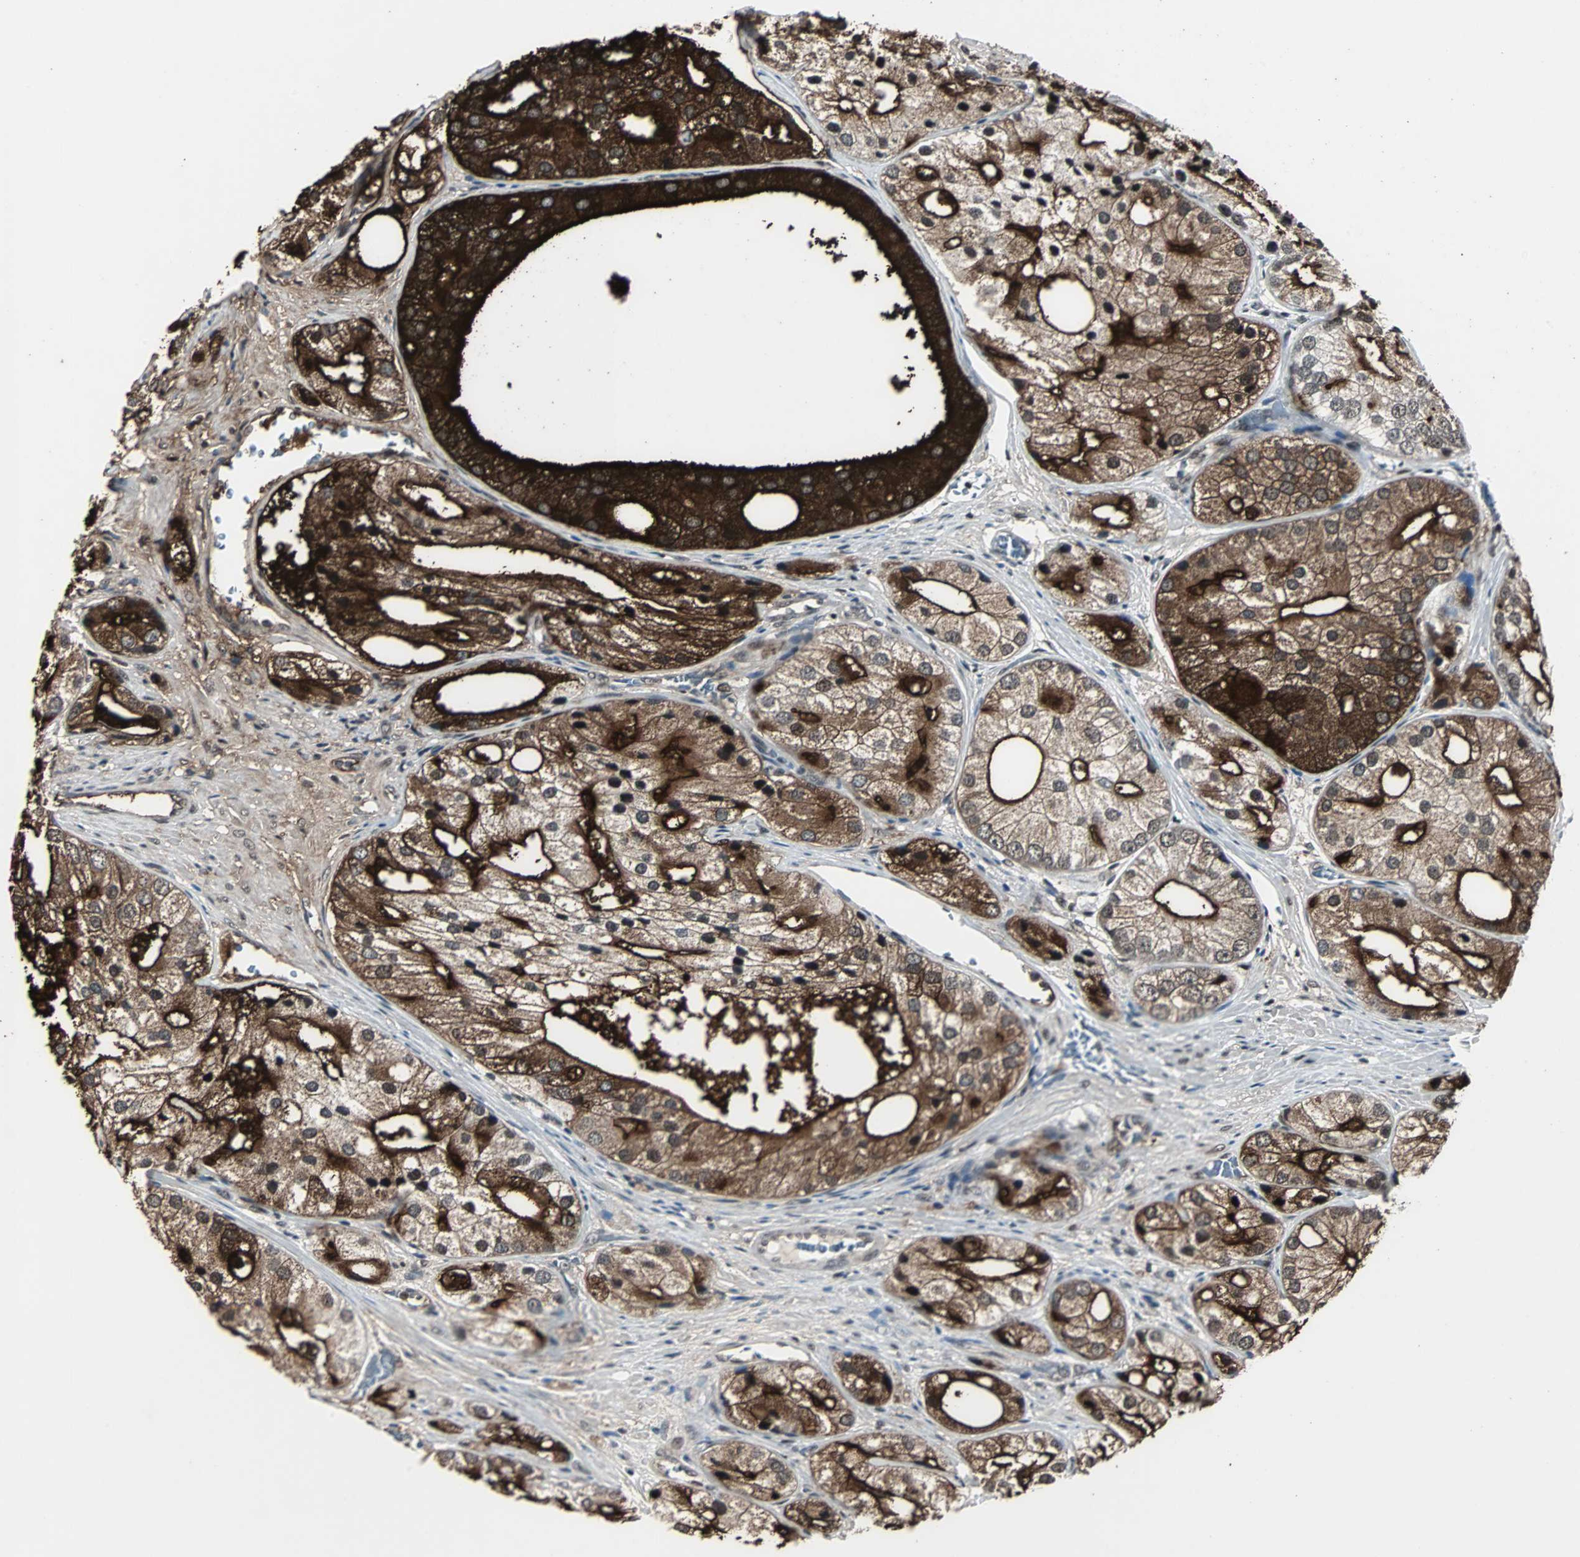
{"staining": {"intensity": "strong", "quantity": ">75%", "location": "cytoplasmic/membranous"}, "tissue": "prostate cancer", "cell_type": "Tumor cells", "image_type": "cancer", "snomed": [{"axis": "morphology", "description": "Adenocarcinoma, Low grade"}, {"axis": "topography", "description": "Prostate"}], "caption": "This photomicrograph exhibits immunohistochemistry (IHC) staining of adenocarcinoma (low-grade) (prostate), with high strong cytoplasmic/membranous staining in about >75% of tumor cells.", "gene": "MKX", "patient": {"sex": "male", "age": 69}}